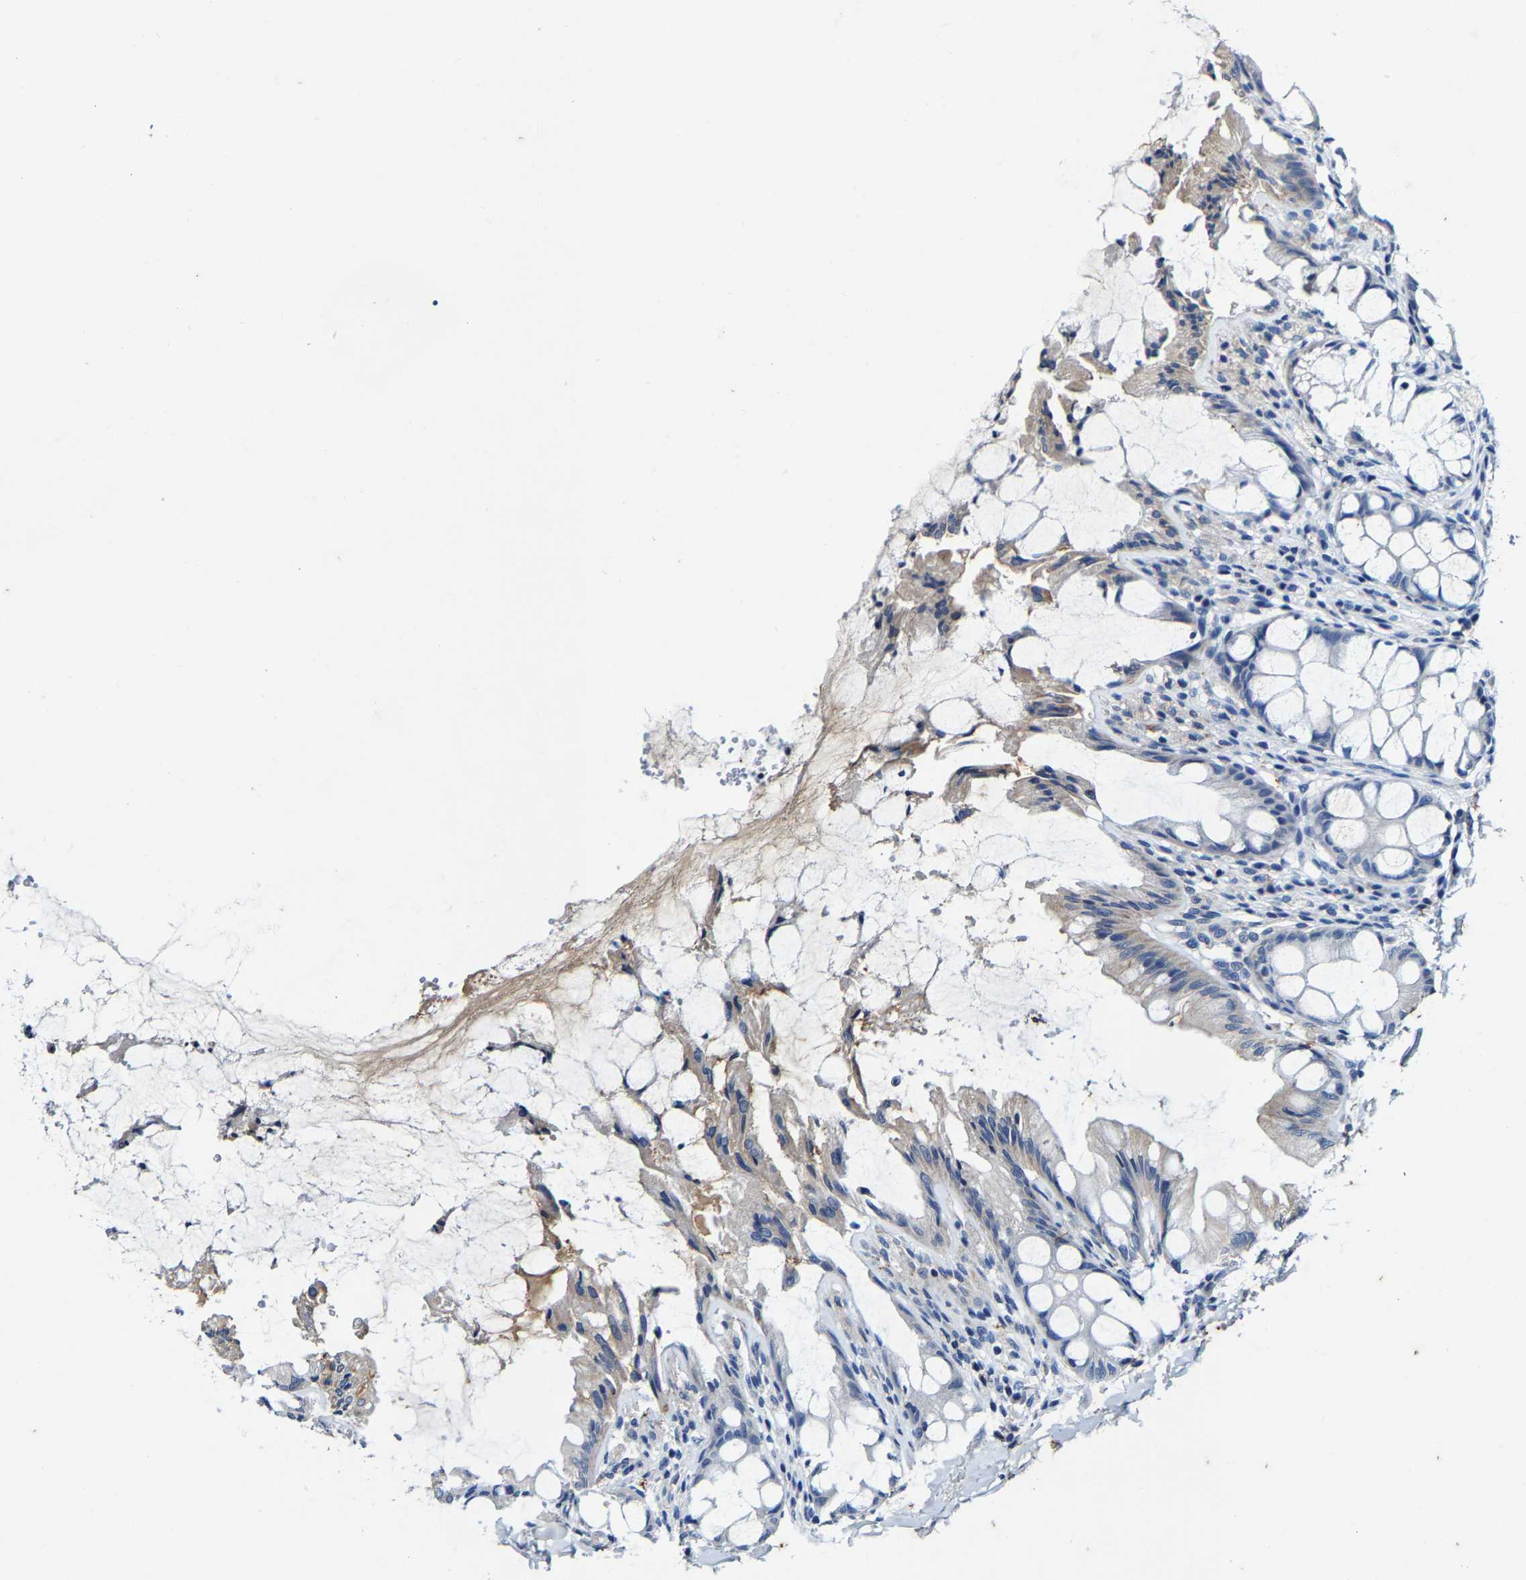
{"staining": {"intensity": "negative", "quantity": "none", "location": "none"}, "tissue": "colon", "cell_type": "Endothelial cells", "image_type": "normal", "snomed": [{"axis": "morphology", "description": "Normal tissue, NOS"}, {"axis": "topography", "description": "Colon"}], "caption": "Histopathology image shows no significant protein staining in endothelial cells of normal colon. The staining is performed using DAB (3,3'-diaminobenzidine) brown chromogen with nuclei counter-stained in using hematoxylin.", "gene": "SLC25A25", "patient": {"sex": "male", "age": 47}}